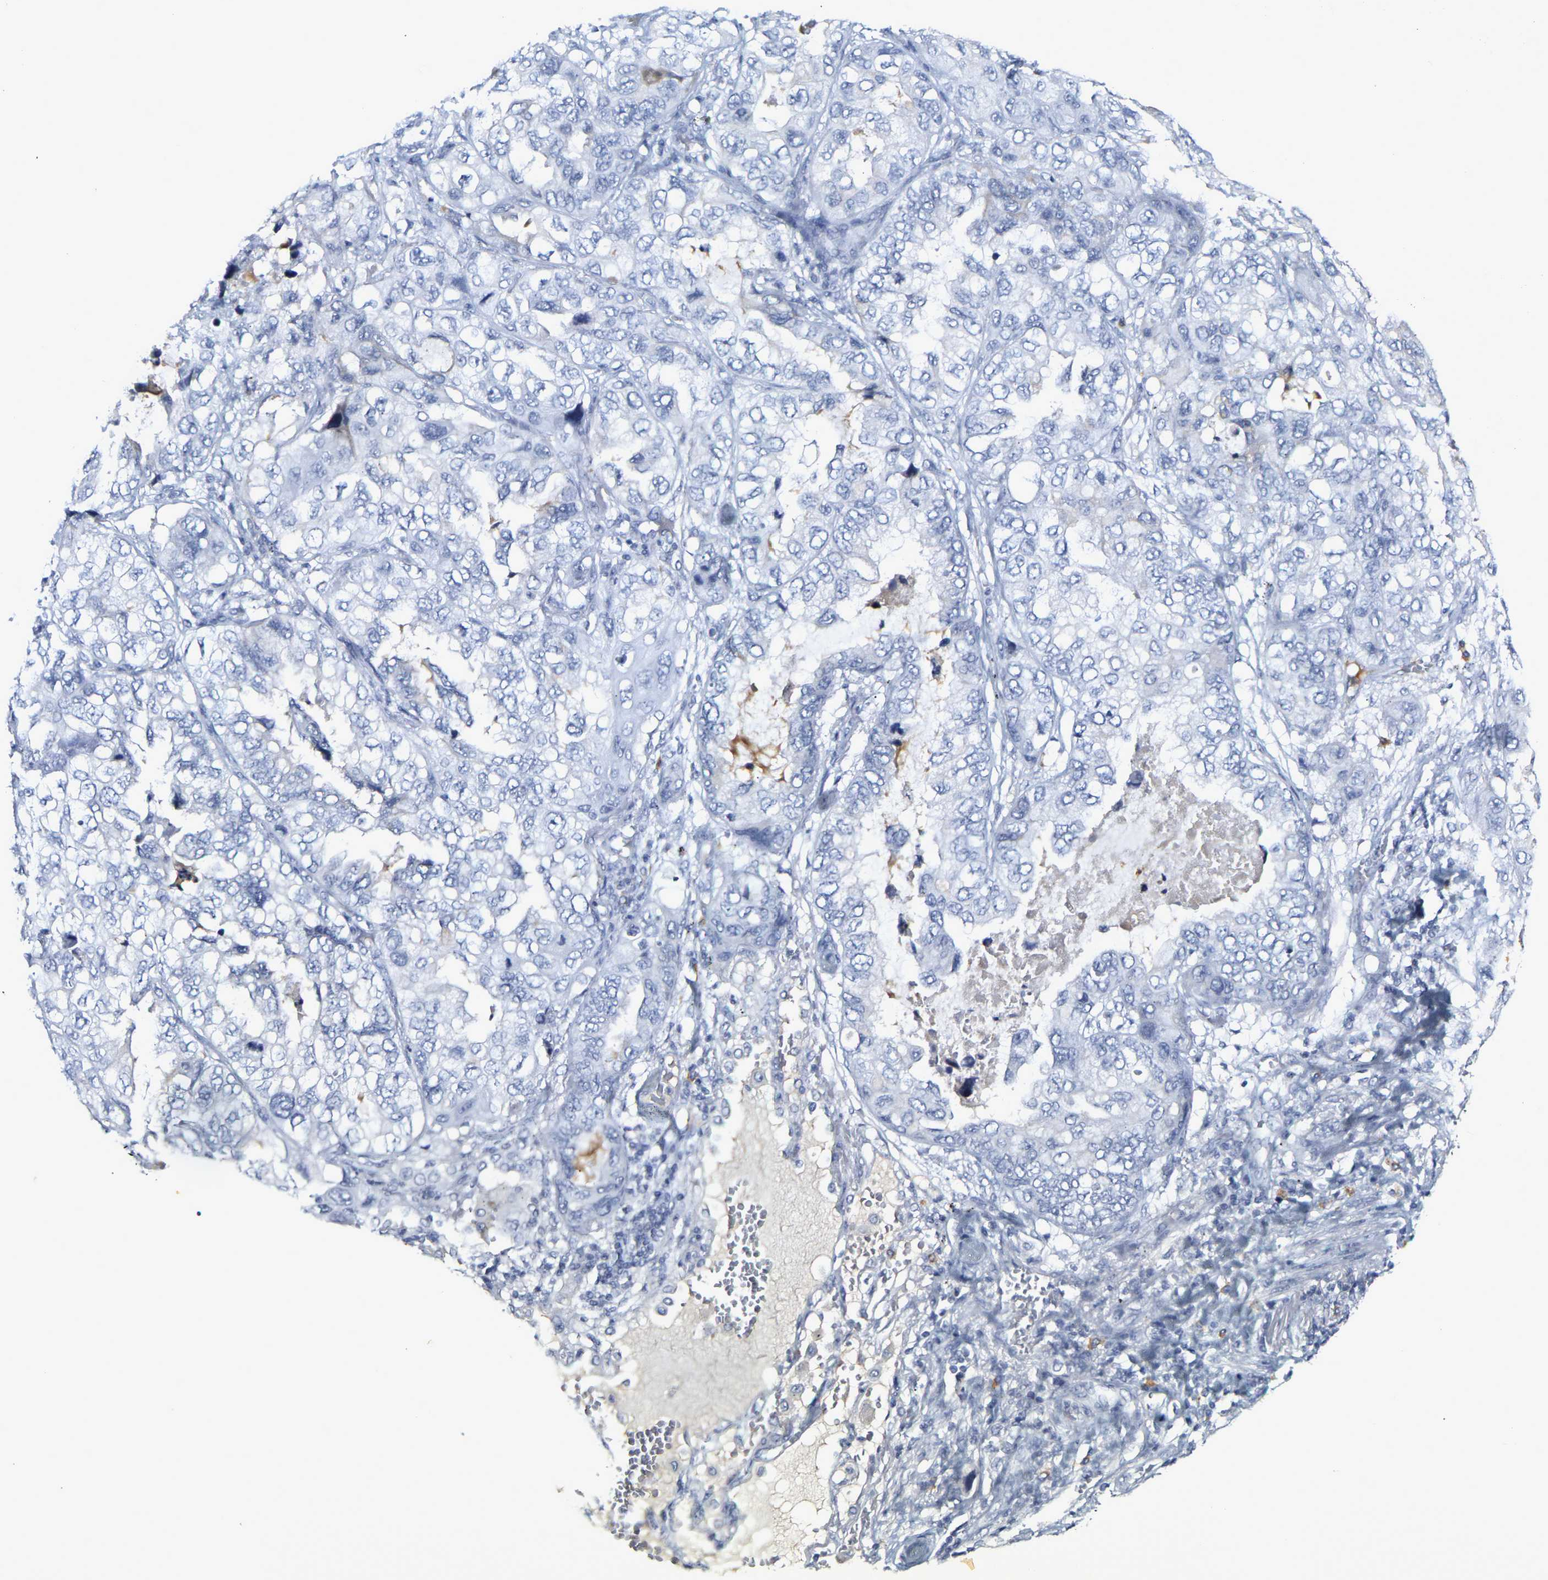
{"staining": {"intensity": "negative", "quantity": "none", "location": "none"}, "tissue": "lung cancer", "cell_type": "Tumor cells", "image_type": "cancer", "snomed": [{"axis": "morphology", "description": "Squamous cell carcinoma, NOS"}, {"axis": "topography", "description": "Lung"}], "caption": "High power microscopy image of an immunohistochemistry (IHC) histopathology image of lung cancer (squamous cell carcinoma), revealing no significant positivity in tumor cells.", "gene": "GNAS", "patient": {"sex": "female", "age": 73}}